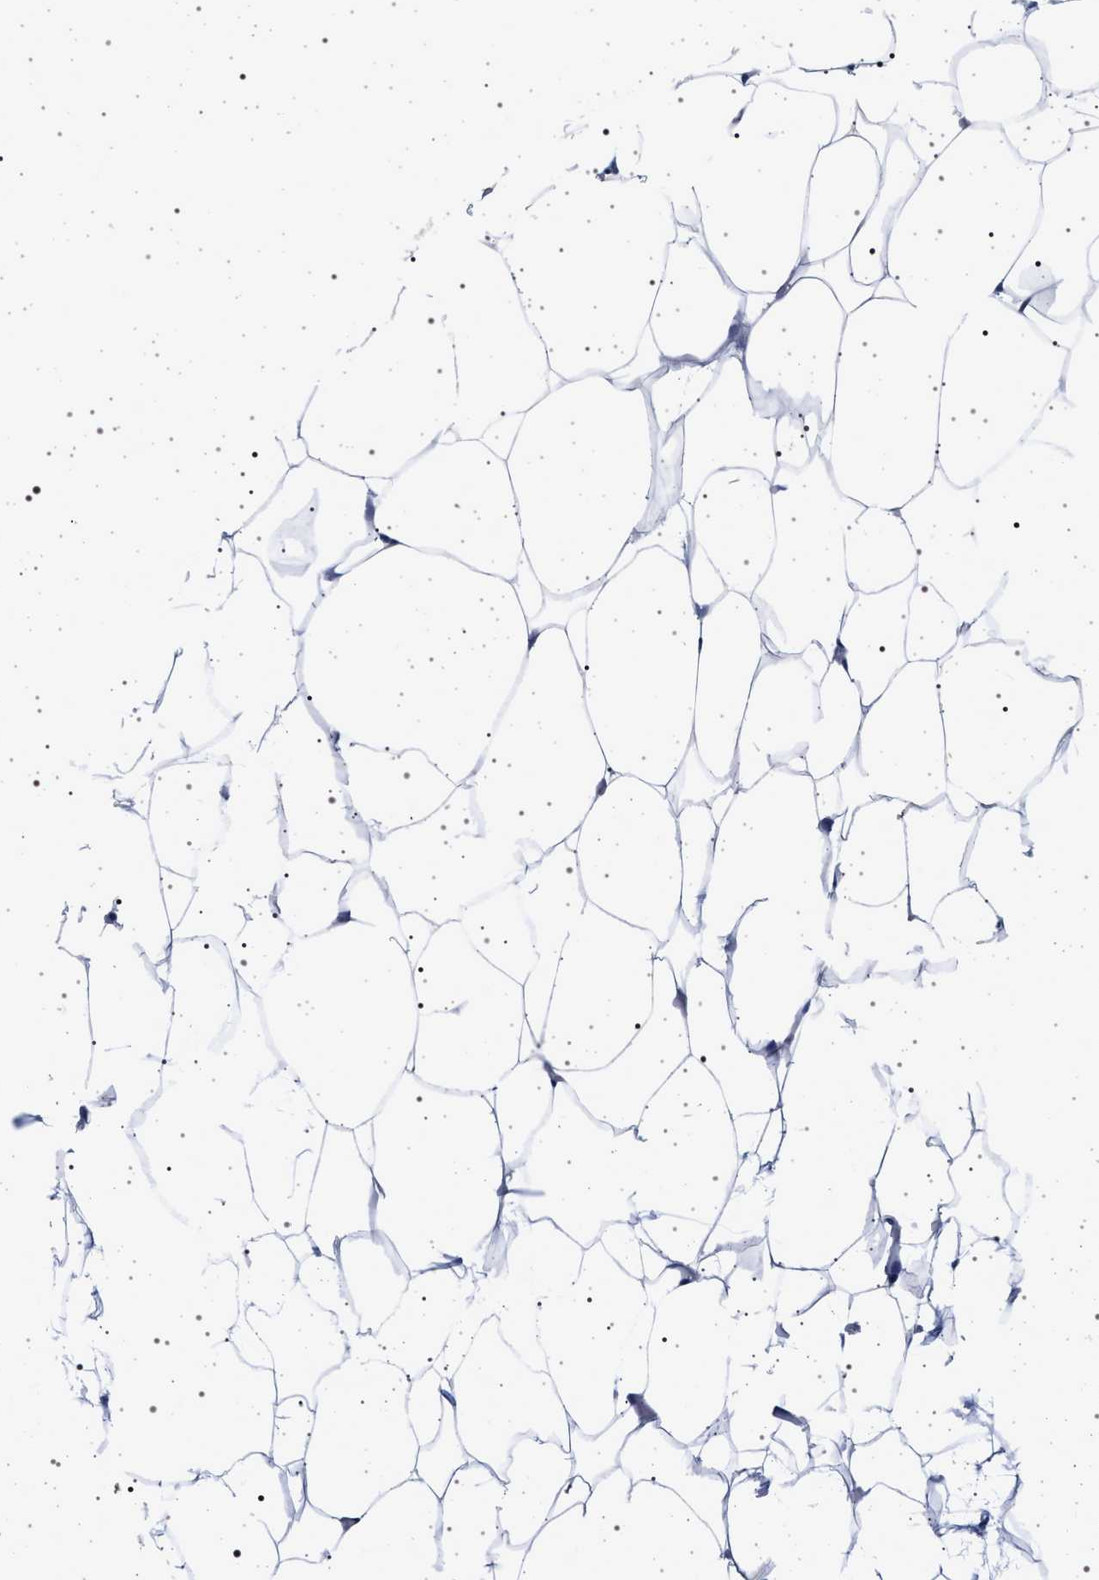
{"staining": {"intensity": "negative", "quantity": "none", "location": "none"}, "tissue": "adipose tissue", "cell_type": "Adipocytes", "image_type": "normal", "snomed": [{"axis": "morphology", "description": "Normal tissue, NOS"}, {"axis": "topography", "description": "Breast"}, {"axis": "topography", "description": "Adipose tissue"}], "caption": "This is a photomicrograph of IHC staining of benign adipose tissue, which shows no expression in adipocytes. (DAB immunohistochemistry (IHC) with hematoxylin counter stain).", "gene": "SLC9A1", "patient": {"sex": "female", "age": 25}}